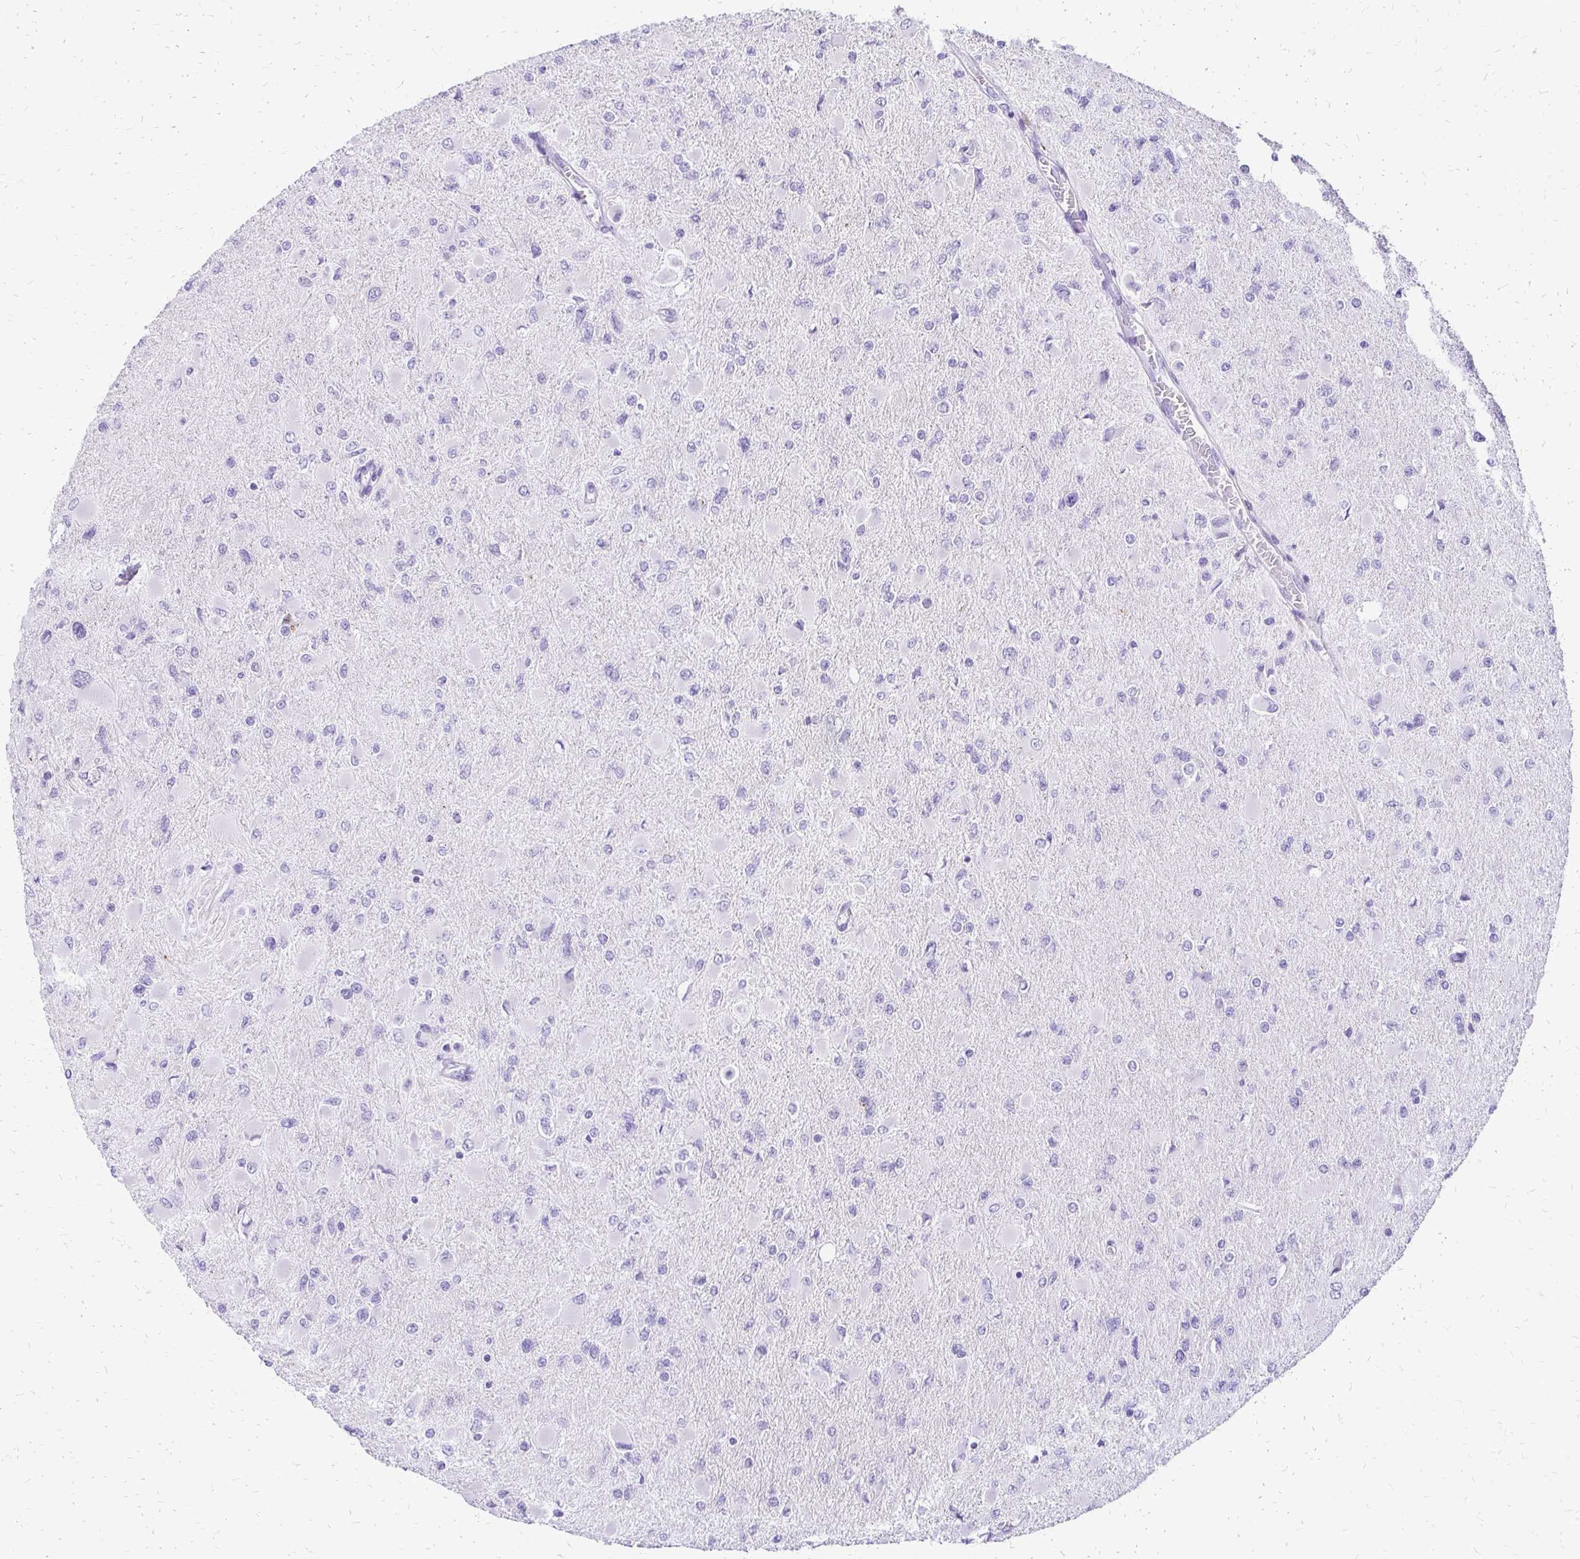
{"staining": {"intensity": "negative", "quantity": "none", "location": "none"}, "tissue": "glioma", "cell_type": "Tumor cells", "image_type": "cancer", "snomed": [{"axis": "morphology", "description": "Glioma, malignant, High grade"}, {"axis": "topography", "description": "Cerebral cortex"}], "caption": "Immunohistochemistry (IHC) micrograph of neoplastic tissue: human malignant high-grade glioma stained with DAB (3,3'-diaminobenzidine) reveals no significant protein expression in tumor cells. The staining is performed using DAB brown chromogen with nuclei counter-stained in using hematoxylin.", "gene": "SLC32A1", "patient": {"sex": "female", "age": 36}}